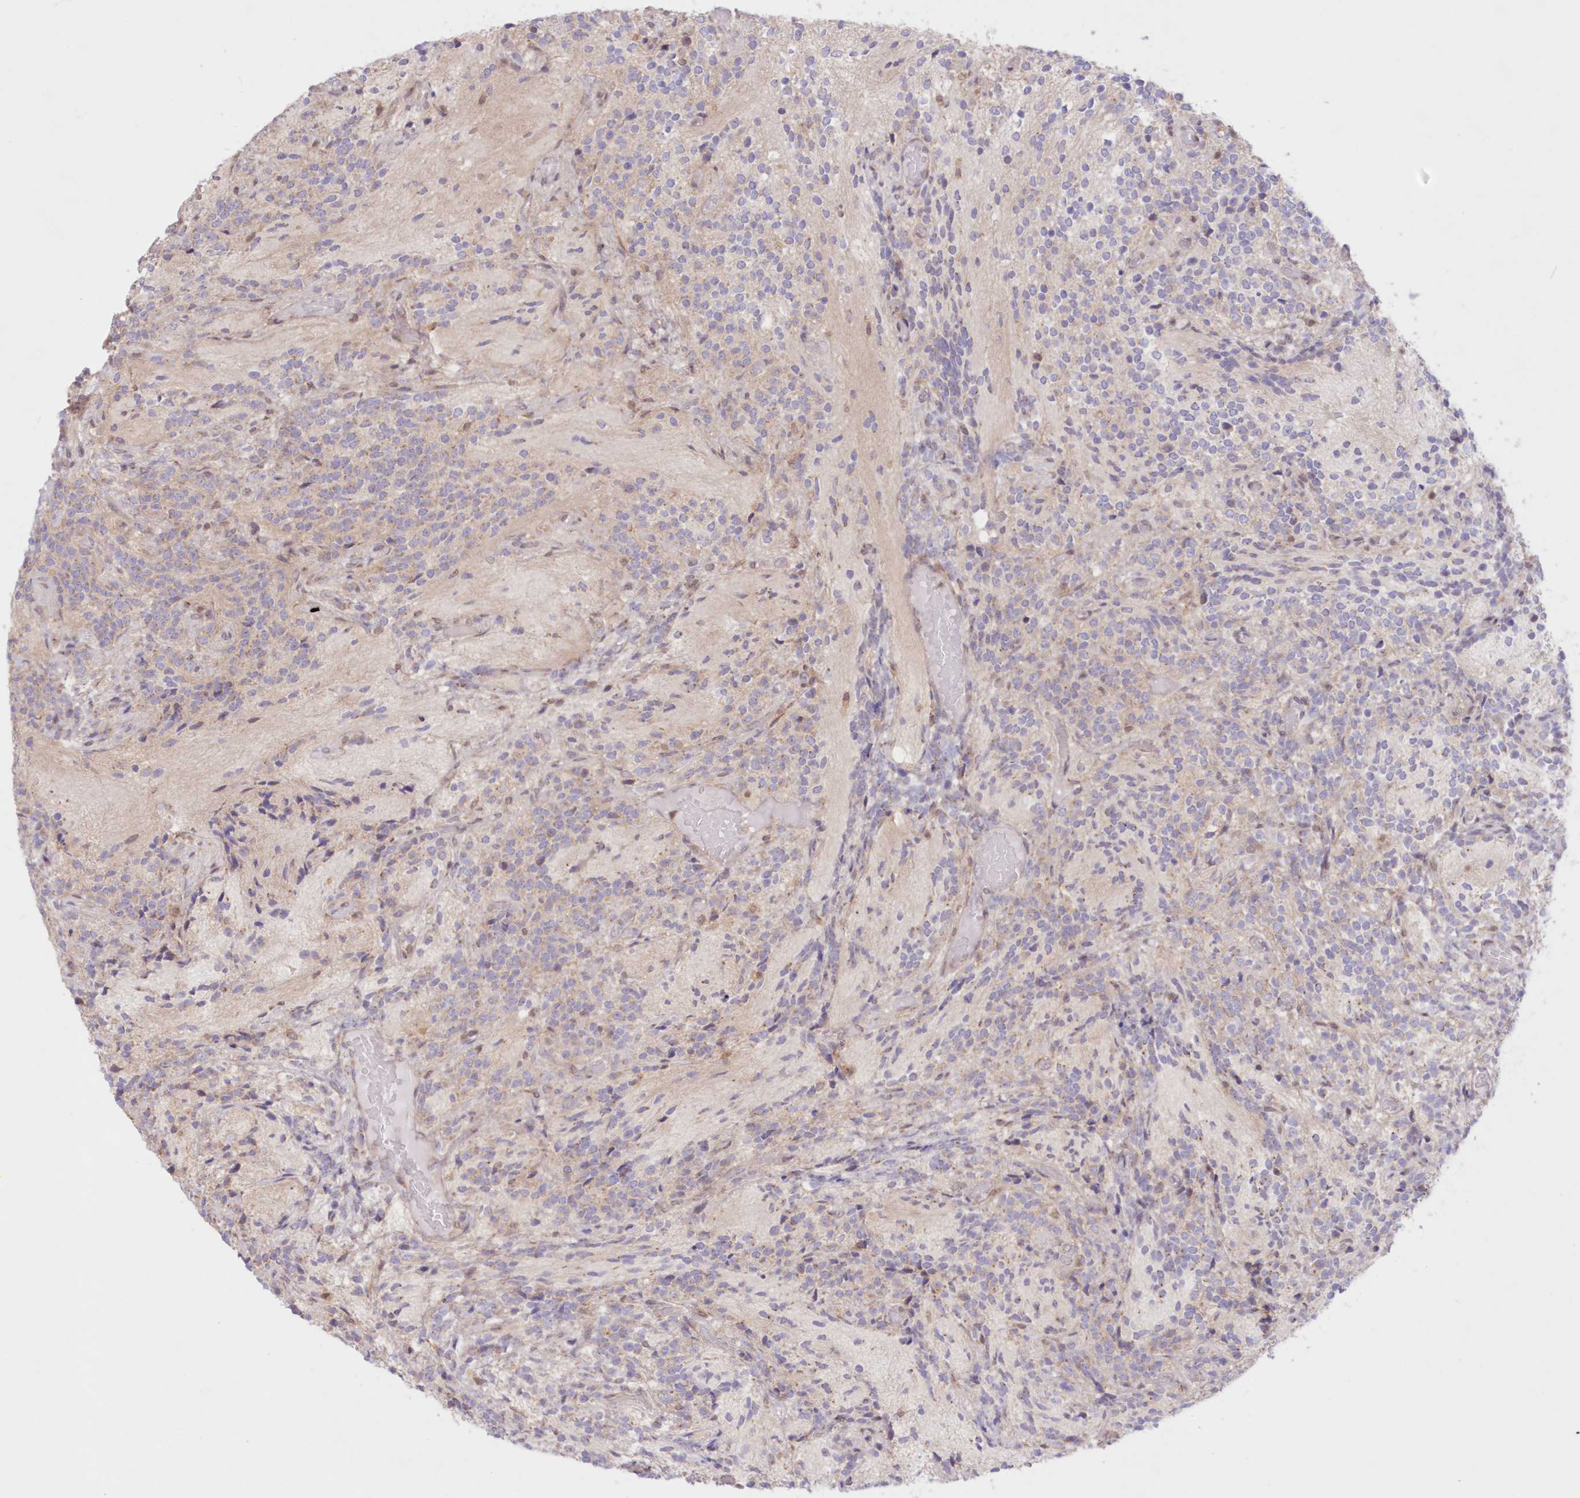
{"staining": {"intensity": "negative", "quantity": "none", "location": "none"}, "tissue": "glioma", "cell_type": "Tumor cells", "image_type": "cancer", "snomed": [{"axis": "morphology", "description": "Glioma, malignant, Low grade"}, {"axis": "topography", "description": "Brain"}], "caption": "Protein analysis of glioma reveals no significant staining in tumor cells.", "gene": "RNPEP", "patient": {"sex": "female", "age": 1}}